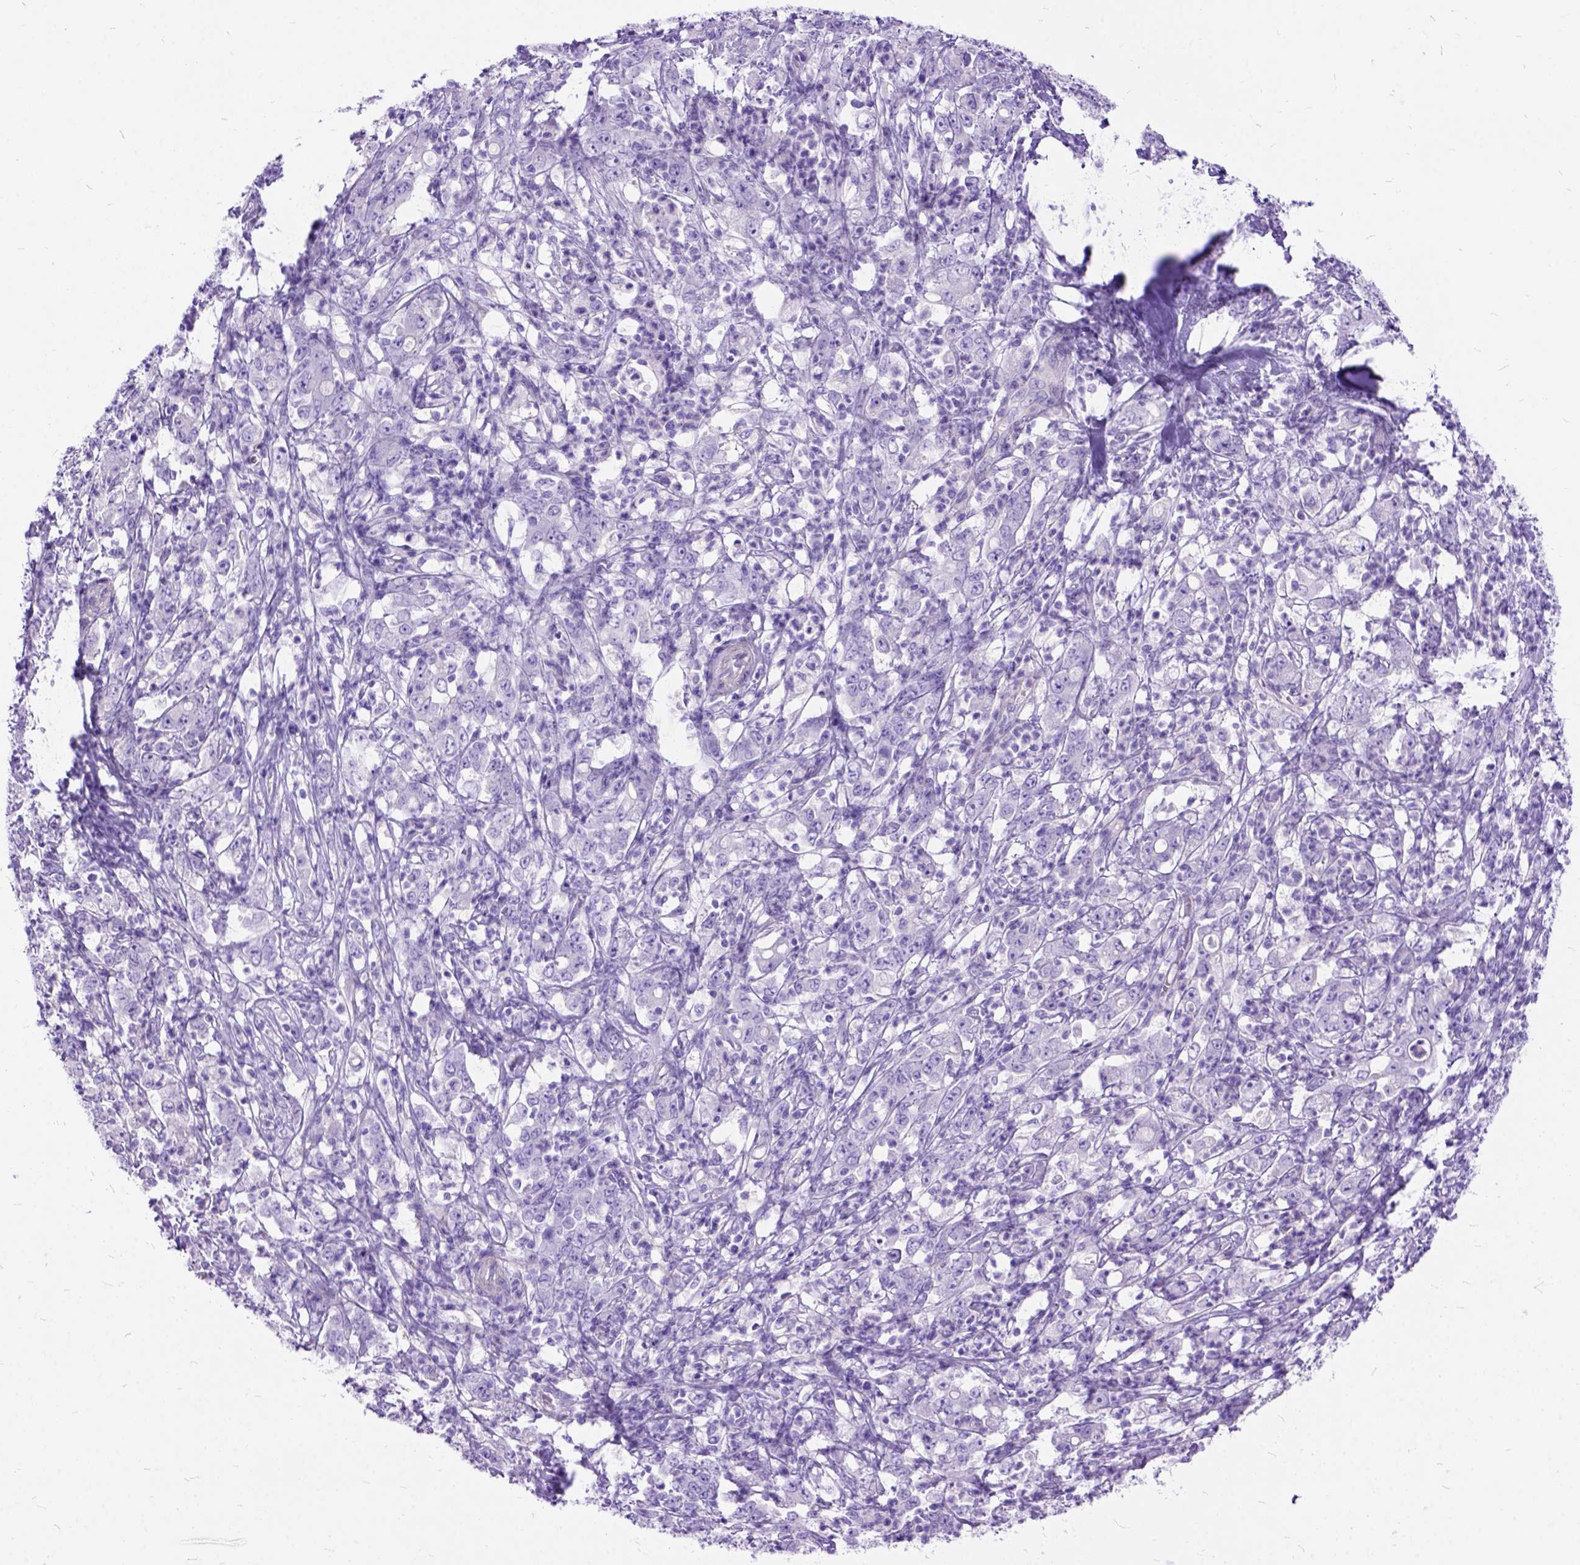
{"staining": {"intensity": "negative", "quantity": "none", "location": "none"}, "tissue": "stomach cancer", "cell_type": "Tumor cells", "image_type": "cancer", "snomed": [{"axis": "morphology", "description": "Adenocarcinoma, NOS"}, {"axis": "topography", "description": "Stomach, lower"}], "caption": "Tumor cells are negative for protein expression in human stomach cancer (adenocarcinoma).", "gene": "ARL9", "patient": {"sex": "female", "age": 71}}